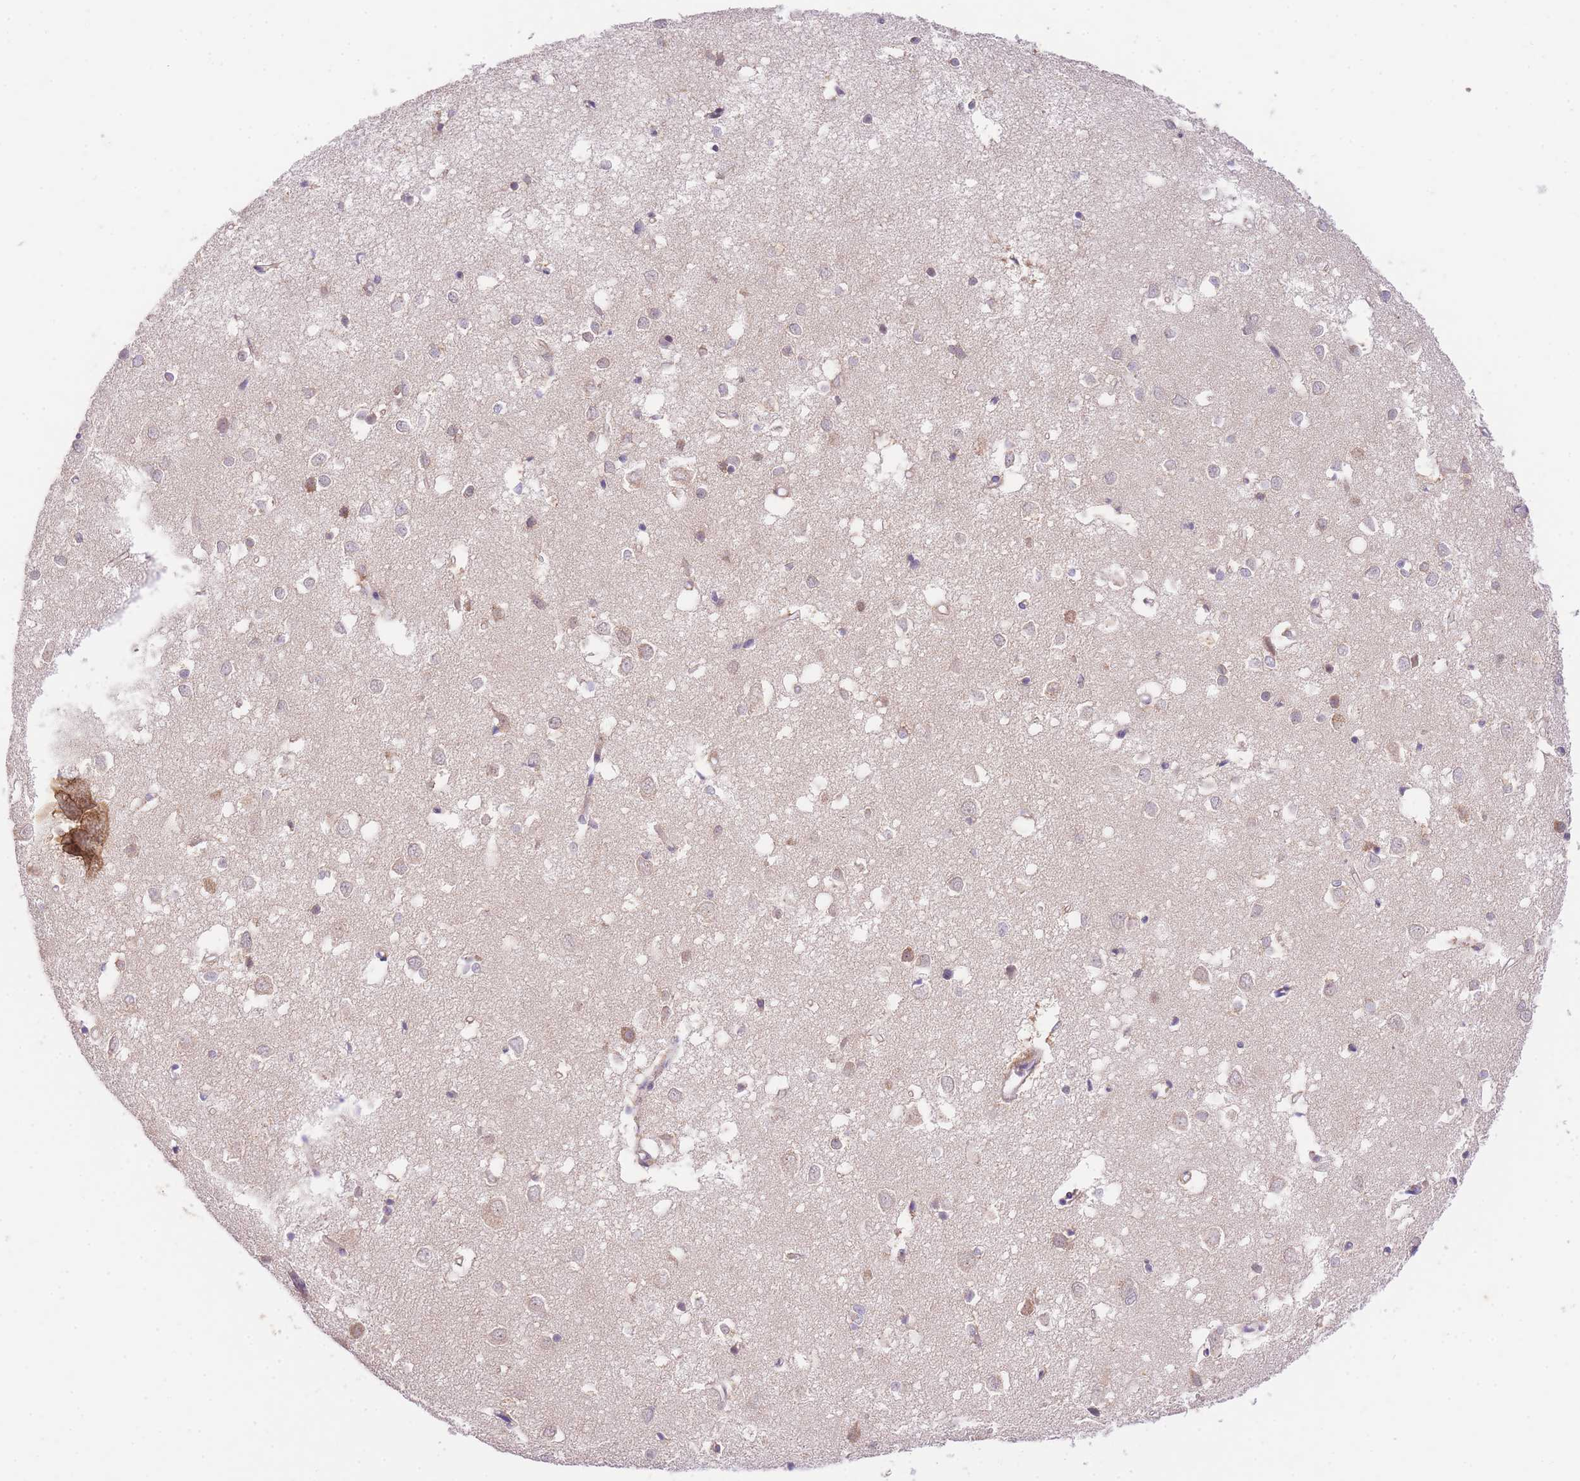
{"staining": {"intensity": "weak", "quantity": "25%-75%", "location": "cytoplasmic/membranous,nuclear"}, "tissue": "cerebral cortex", "cell_type": "Endothelial cells", "image_type": "normal", "snomed": [{"axis": "morphology", "description": "Normal tissue, NOS"}, {"axis": "topography", "description": "Cerebral cortex"}], "caption": "IHC staining of normal cerebral cortex, which shows low levels of weak cytoplasmic/membranous,nuclear positivity in about 25%-75% of endothelial cells indicating weak cytoplasmic/membranous,nuclear protein positivity. The staining was performed using DAB (brown) for protein detection and nuclei were counterstained in hematoxylin (blue).", "gene": "UBXN7", "patient": {"sex": "female", "age": 64}}